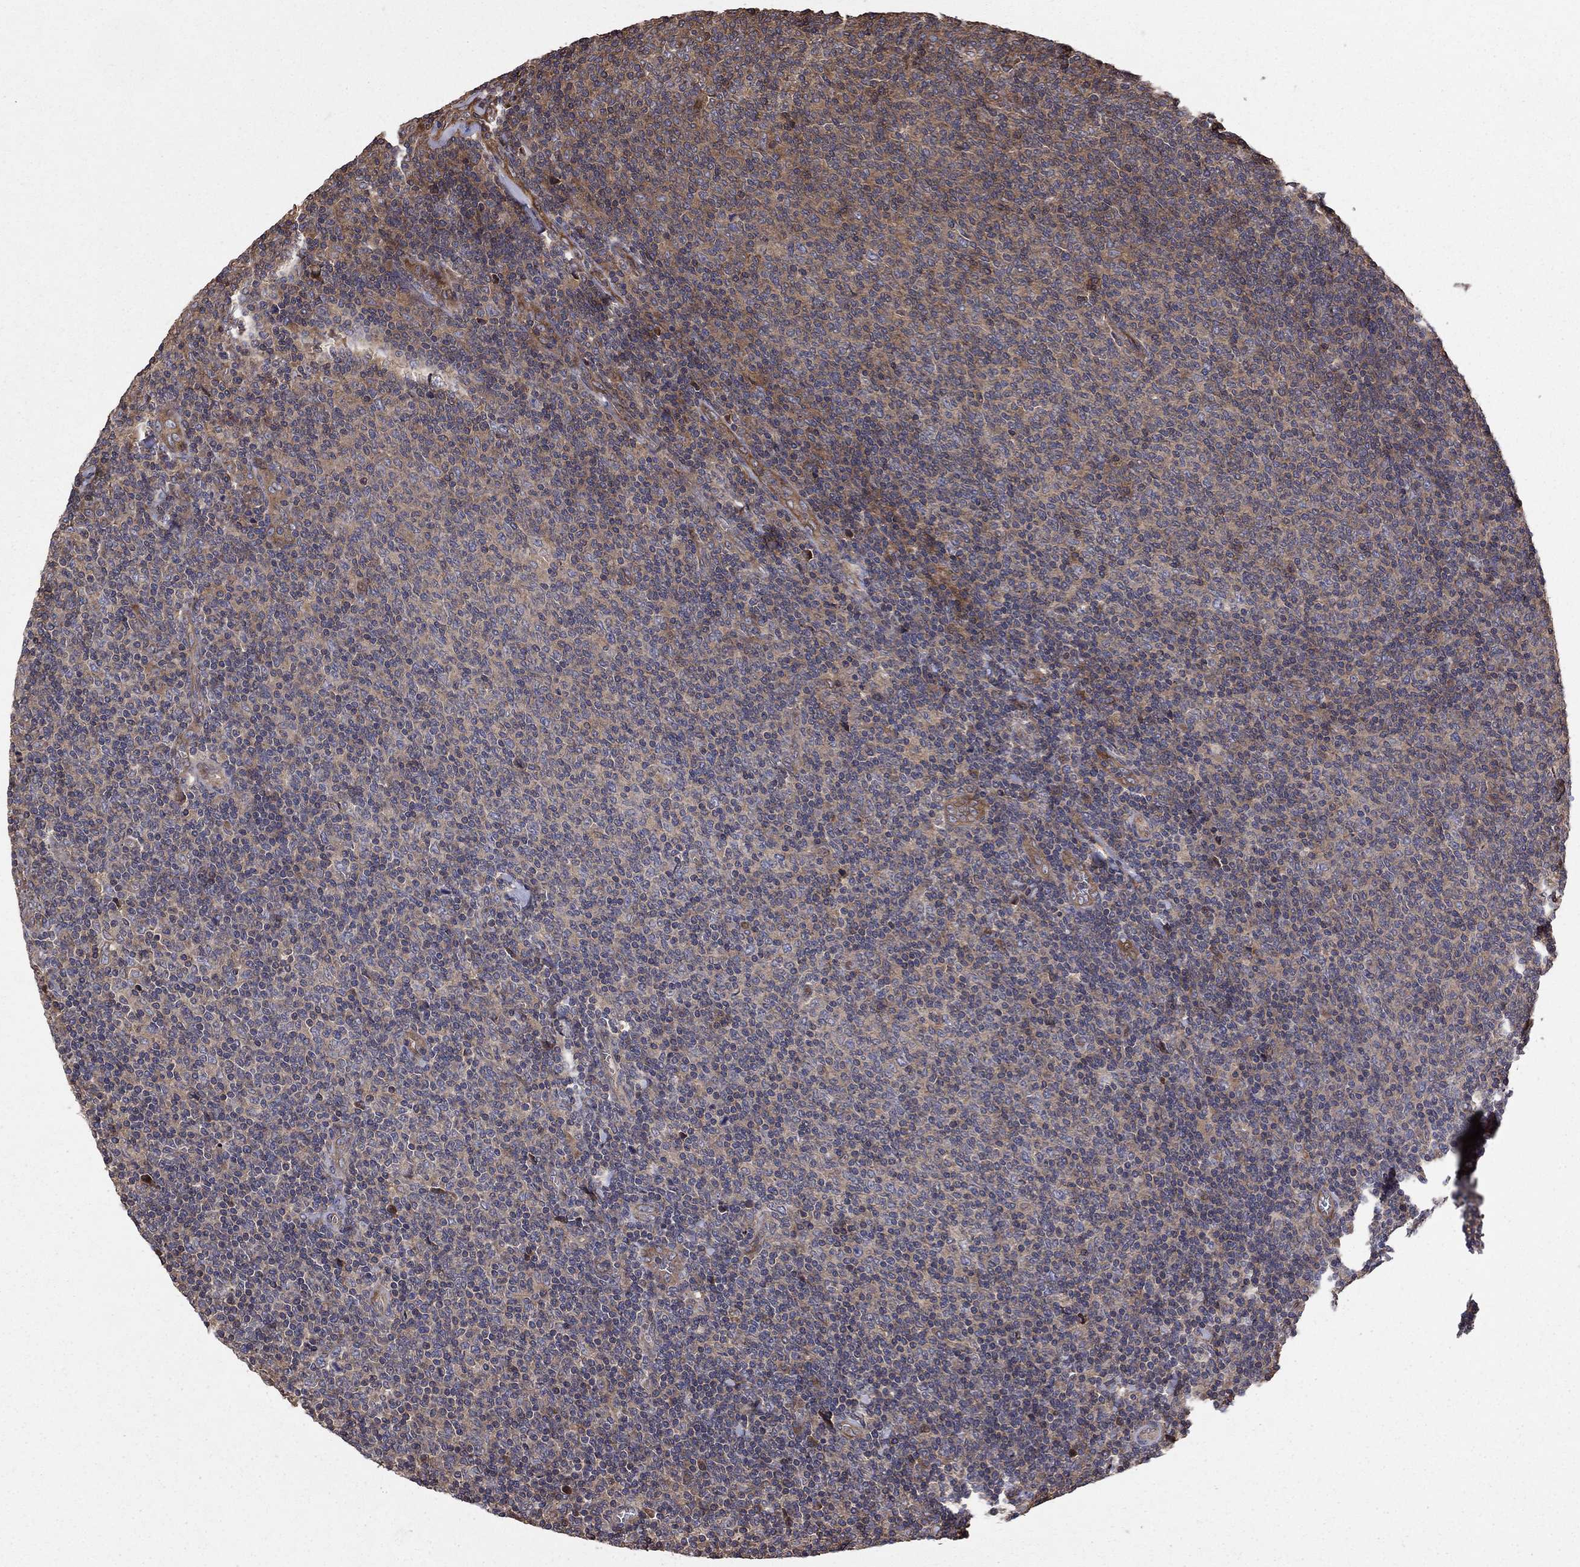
{"staining": {"intensity": "weak", "quantity": "<25%", "location": "cytoplasmic/membranous"}, "tissue": "lymphoma", "cell_type": "Tumor cells", "image_type": "cancer", "snomed": [{"axis": "morphology", "description": "Malignant lymphoma, non-Hodgkin's type, Low grade"}, {"axis": "topography", "description": "Lymph node"}], "caption": "IHC histopathology image of human malignant lymphoma, non-Hodgkin's type (low-grade) stained for a protein (brown), which demonstrates no expression in tumor cells.", "gene": "BABAM2", "patient": {"sex": "male", "age": 52}}